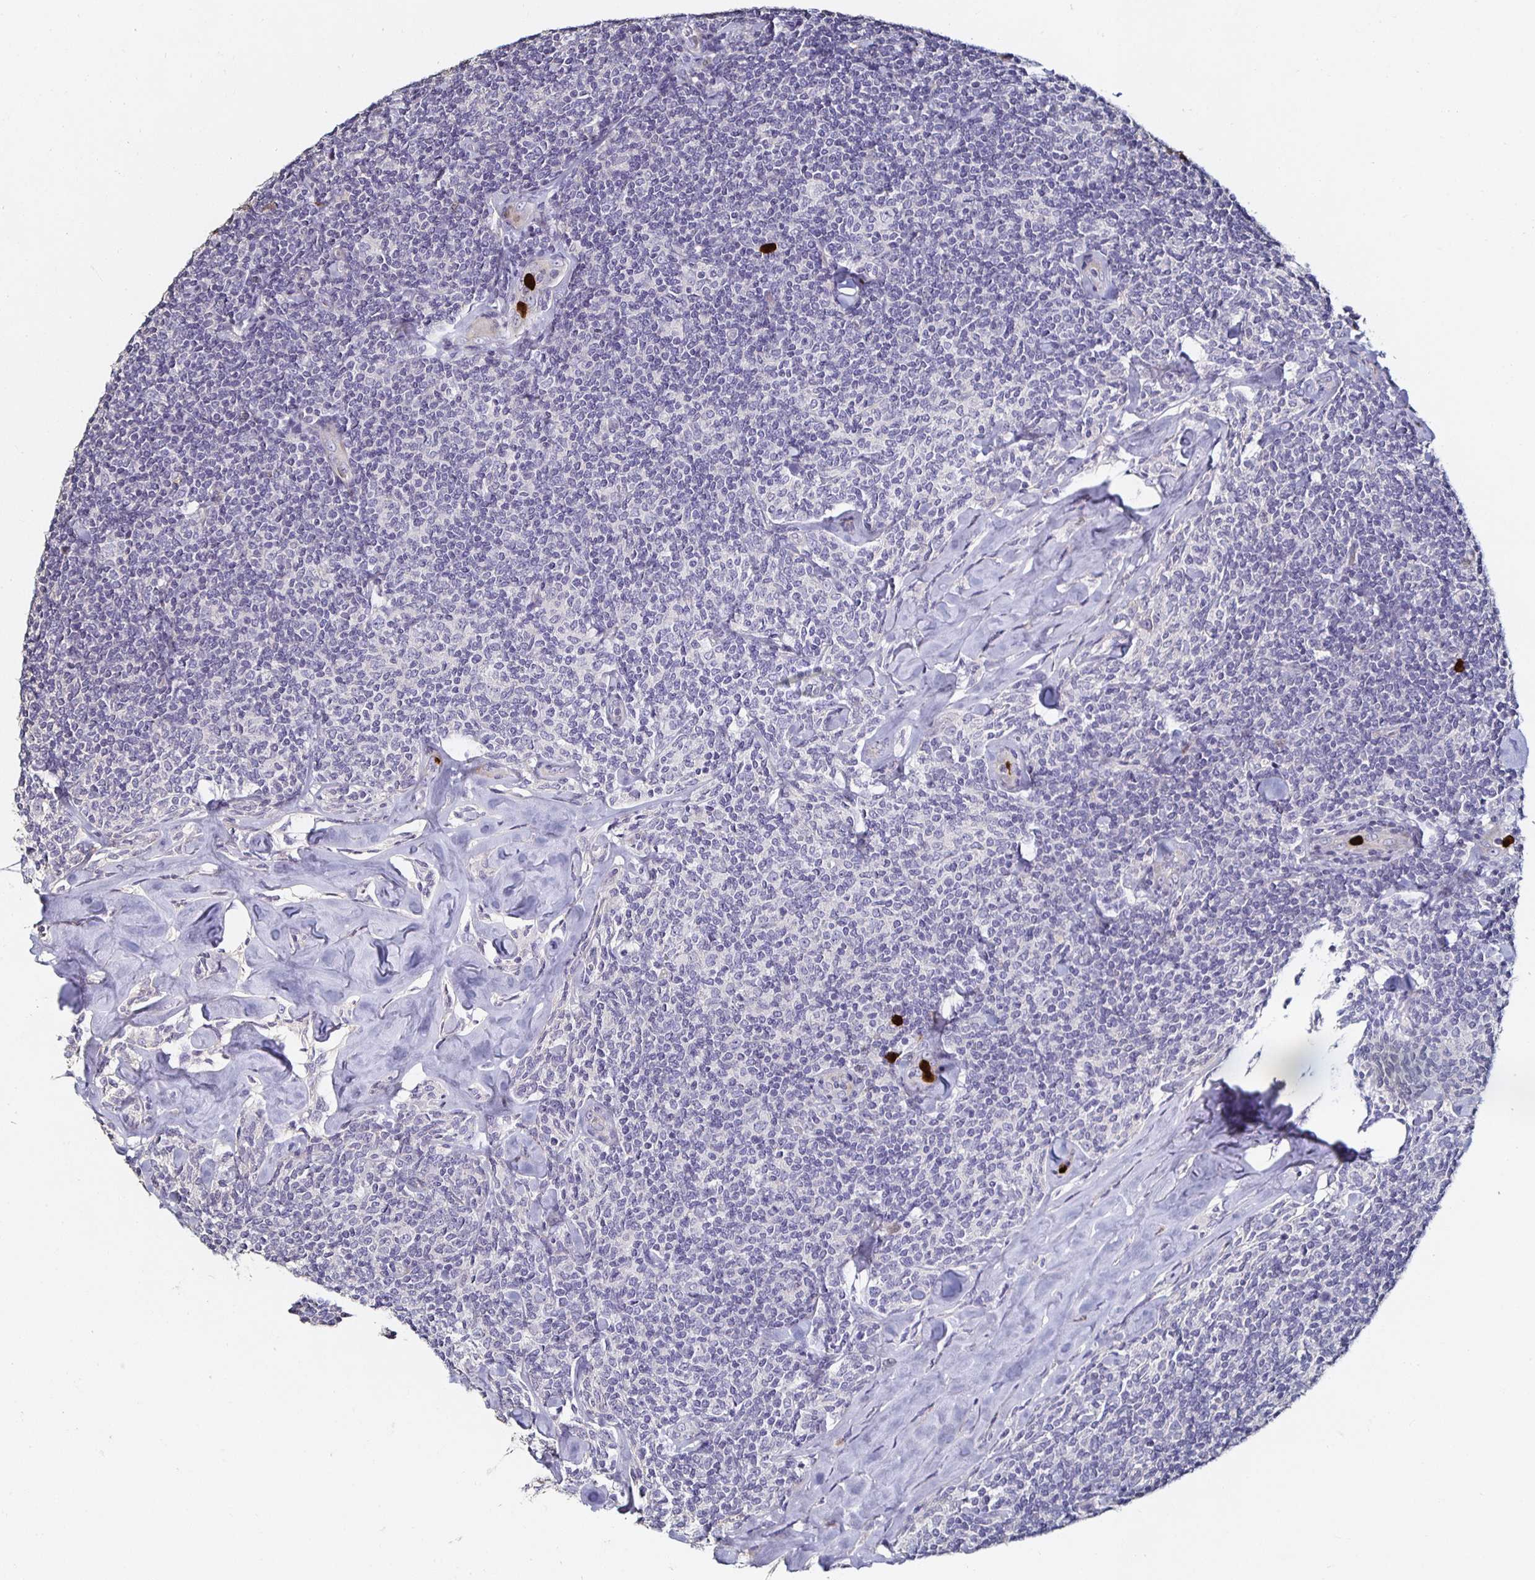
{"staining": {"intensity": "negative", "quantity": "none", "location": "none"}, "tissue": "lymphoma", "cell_type": "Tumor cells", "image_type": "cancer", "snomed": [{"axis": "morphology", "description": "Malignant lymphoma, non-Hodgkin's type, Low grade"}, {"axis": "topography", "description": "Lymph node"}], "caption": "Protein analysis of lymphoma shows no significant staining in tumor cells. Nuclei are stained in blue.", "gene": "TLR4", "patient": {"sex": "female", "age": 56}}